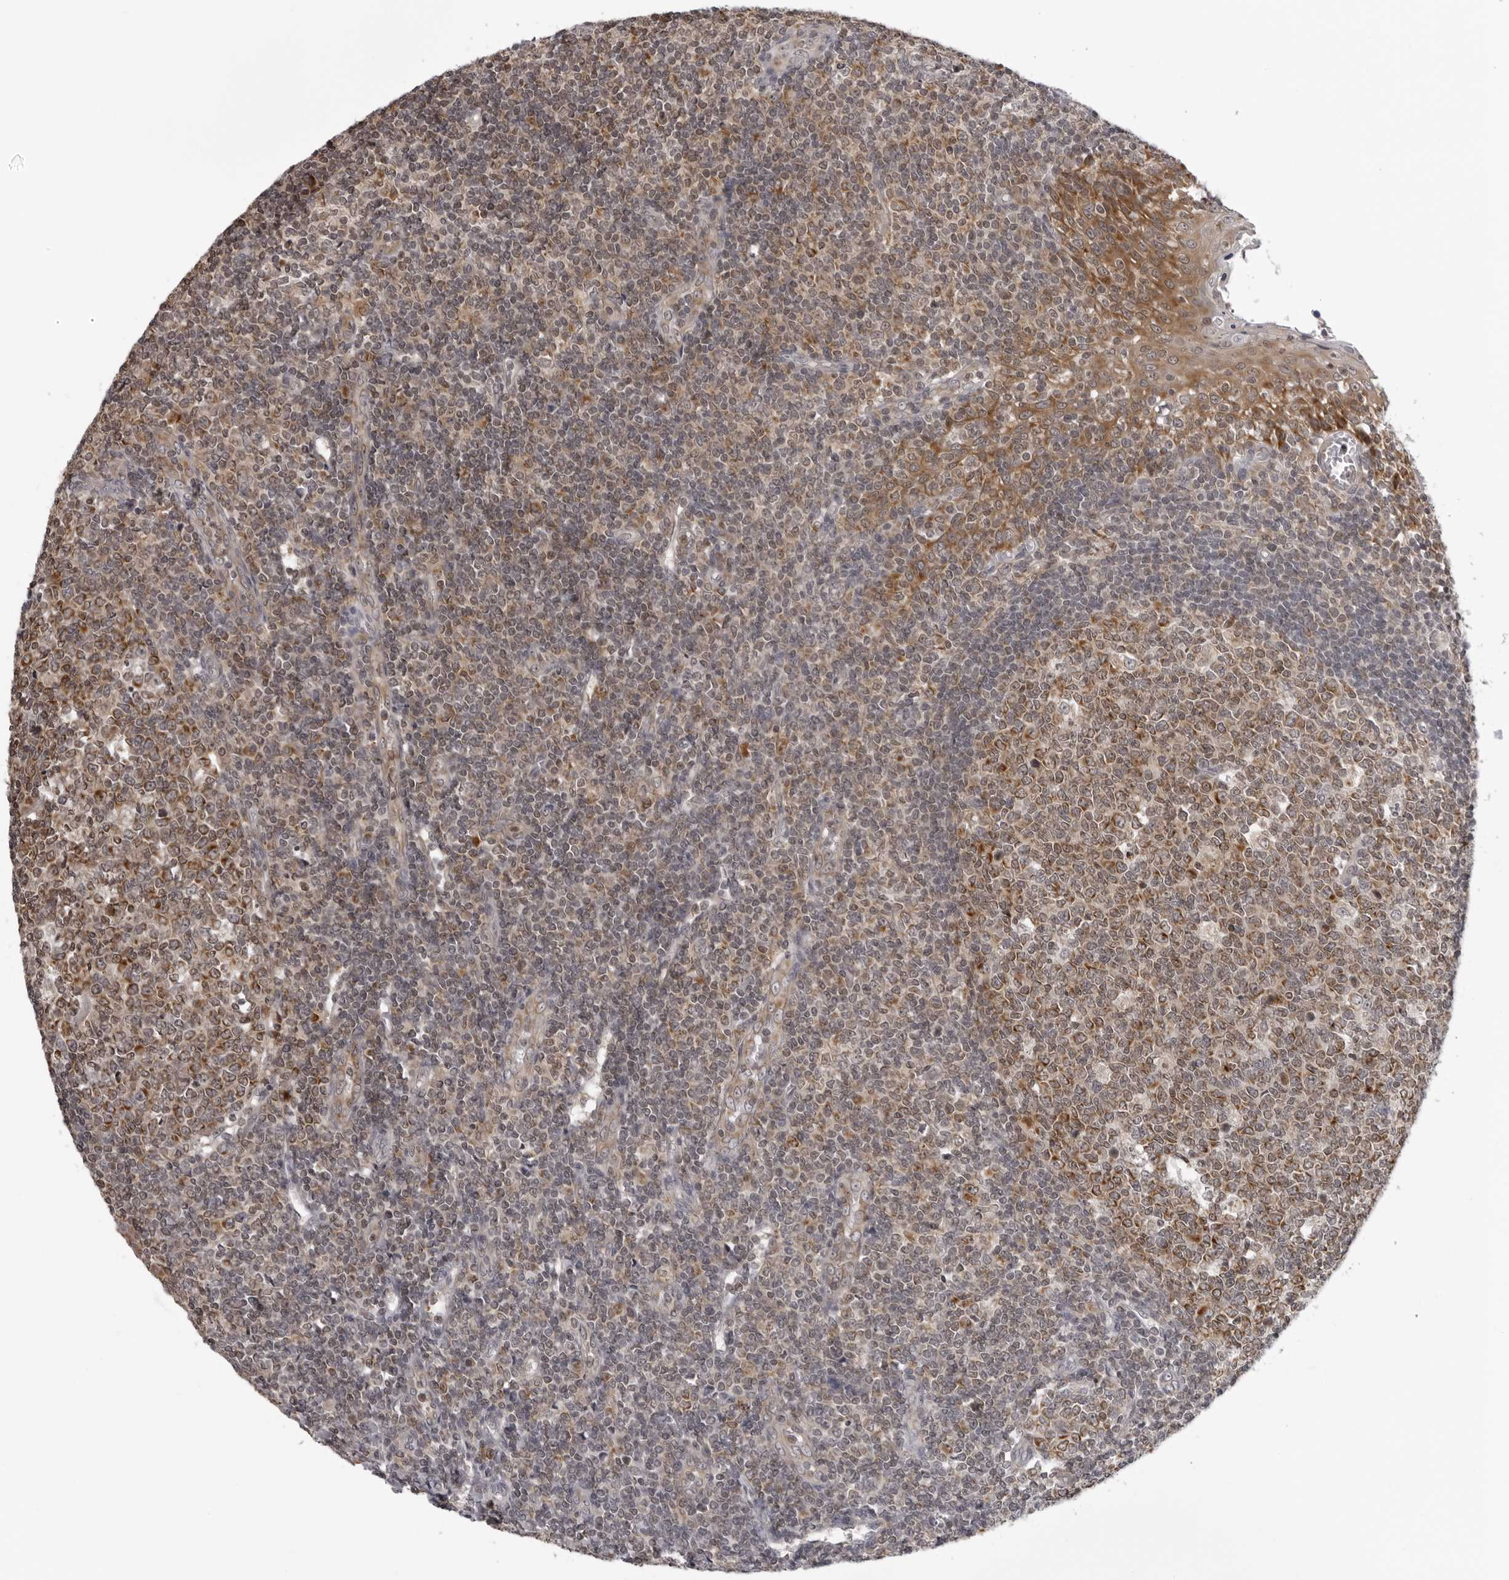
{"staining": {"intensity": "moderate", "quantity": ">75%", "location": "cytoplasmic/membranous"}, "tissue": "tonsil", "cell_type": "Germinal center cells", "image_type": "normal", "snomed": [{"axis": "morphology", "description": "Normal tissue, NOS"}, {"axis": "topography", "description": "Tonsil"}], "caption": "Germinal center cells display medium levels of moderate cytoplasmic/membranous expression in approximately >75% of cells in benign tonsil.", "gene": "MRPS15", "patient": {"sex": "female", "age": 19}}